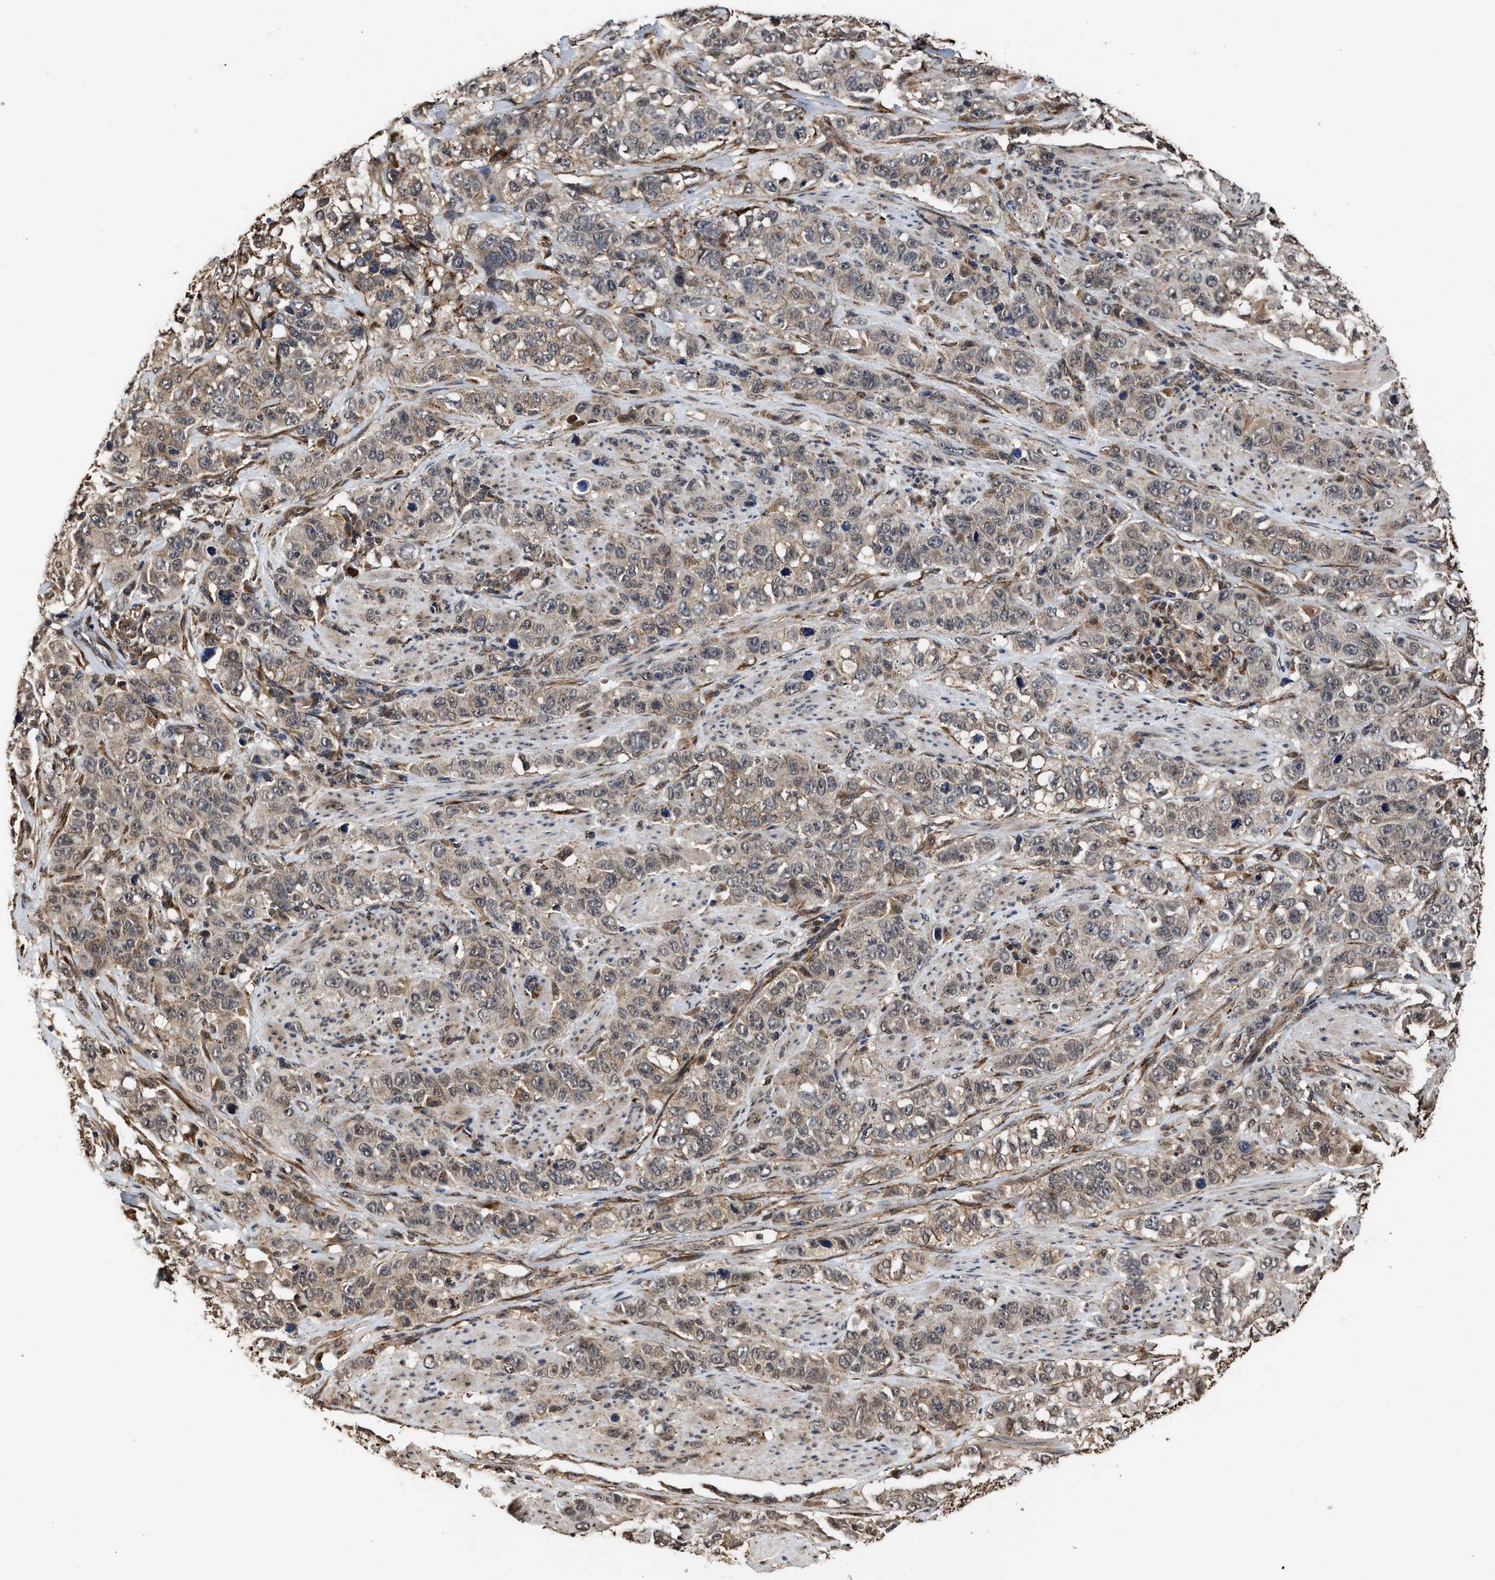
{"staining": {"intensity": "weak", "quantity": ">75%", "location": "cytoplasmic/membranous,nuclear"}, "tissue": "stomach cancer", "cell_type": "Tumor cells", "image_type": "cancer", "snomed": [{"axis": "morphology", "description": "Adenocarcinoma, NOS"}, {"axis": "topography", "description": "Stomach"}], "caption": "This is an image of IHC staining of stomach adenocarcinoma, which shows weak positivity in the cytoplasmic/membranous and nuclear of tumor cells.", "gene": "SEPTIN2", "patient": {"sex": "male", "age": 48}}